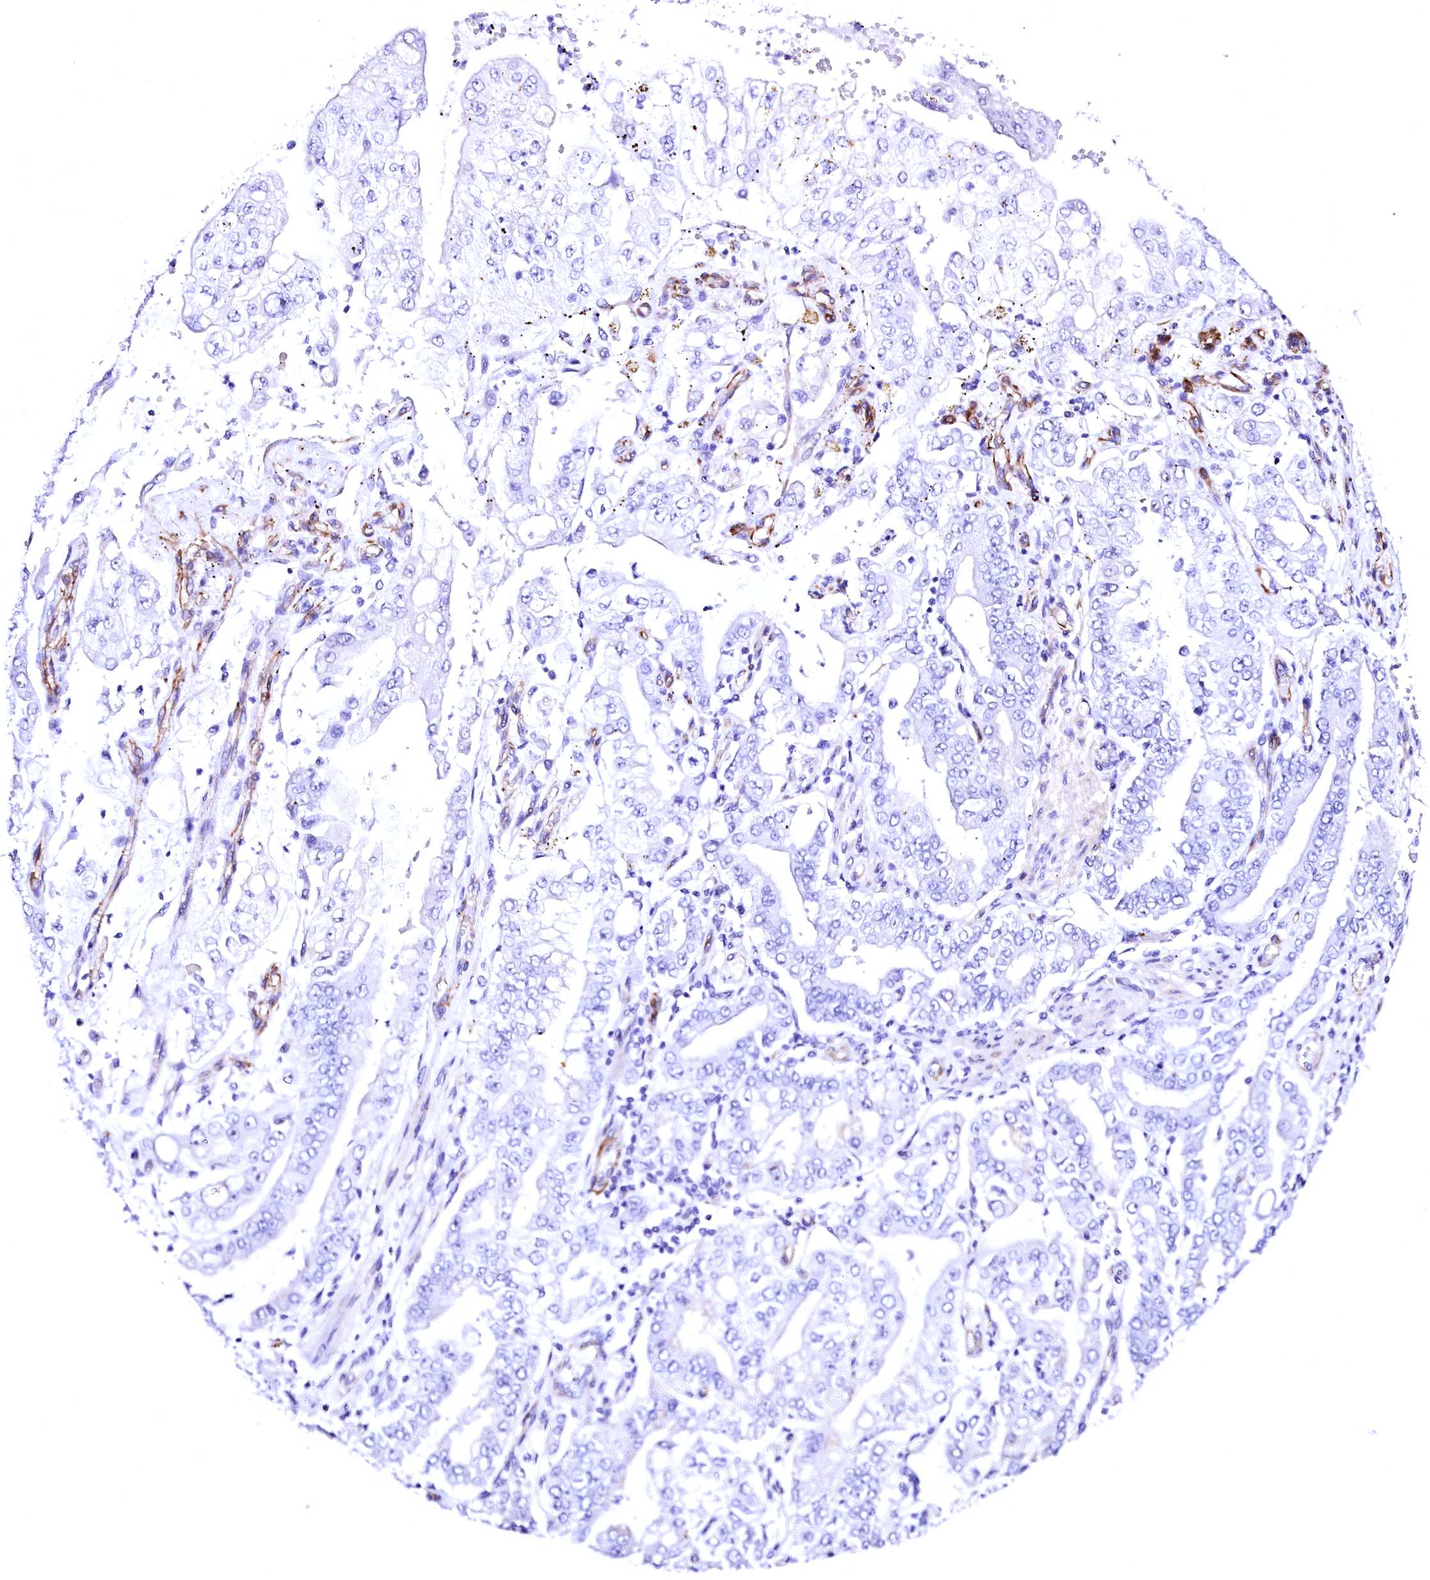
{"staining": {"intensity": "negative", "quantity": "none", "location": "none"}, "tissue": "stomach cancer", "cell_type": "Tumor cells", "image_type": "cancer", "snomed": [{"axis": "morphology", "description": "Adenocarcinoma, NOS"}, {"axis": "topography", "description": "Stomach"}], "caption": "Immunohistochemical staining of human stomach cancer (adenocarcinoma) displays no significant expression in tumor cells.", "gene": "SFR1", "patient": {"sex": "male", "age": 76}}